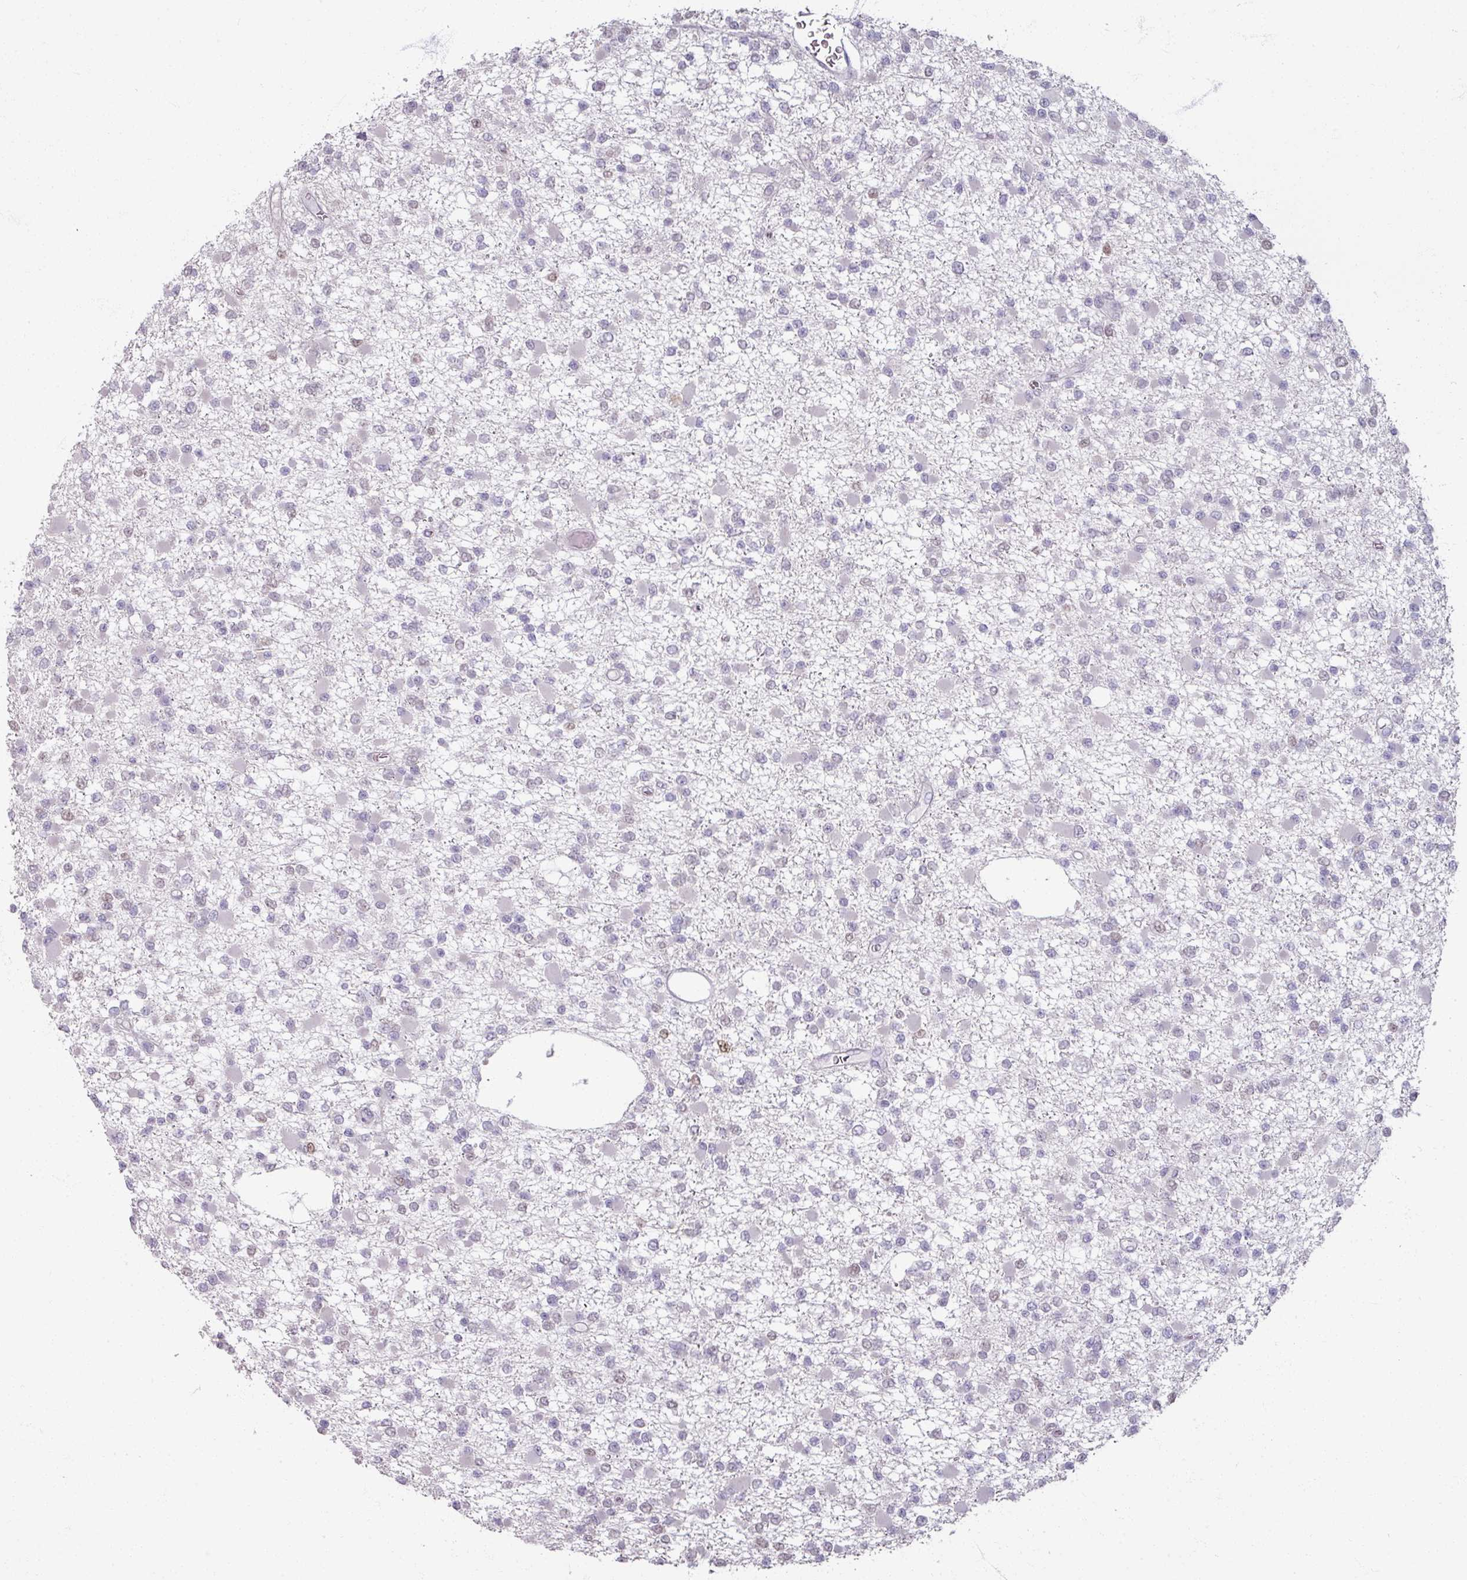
{"staining": {"intensity": "weak", "quantity": "<25%", "location": "nuclear"}, "tissue": "glioma", "cell_type": "Tumor cells", "image_type": "cancer", "snomed": [{"axis": "morphology", "description": "Glioma, malignant, Low grade"}, {"axis": "topography", "description": "Brain"}], "caption": "Immunohistochemistry (IHC) photomicrograph of neoplastic tissue: low-grade glioma (malignant) stained with DAB (3,3'-diaminobenzidine) reveals no significant protein staining in tumor cells. Nuclei are stained in blue.", "gene": "SOX11", "patient": {"sex": "female", "age": 22}}